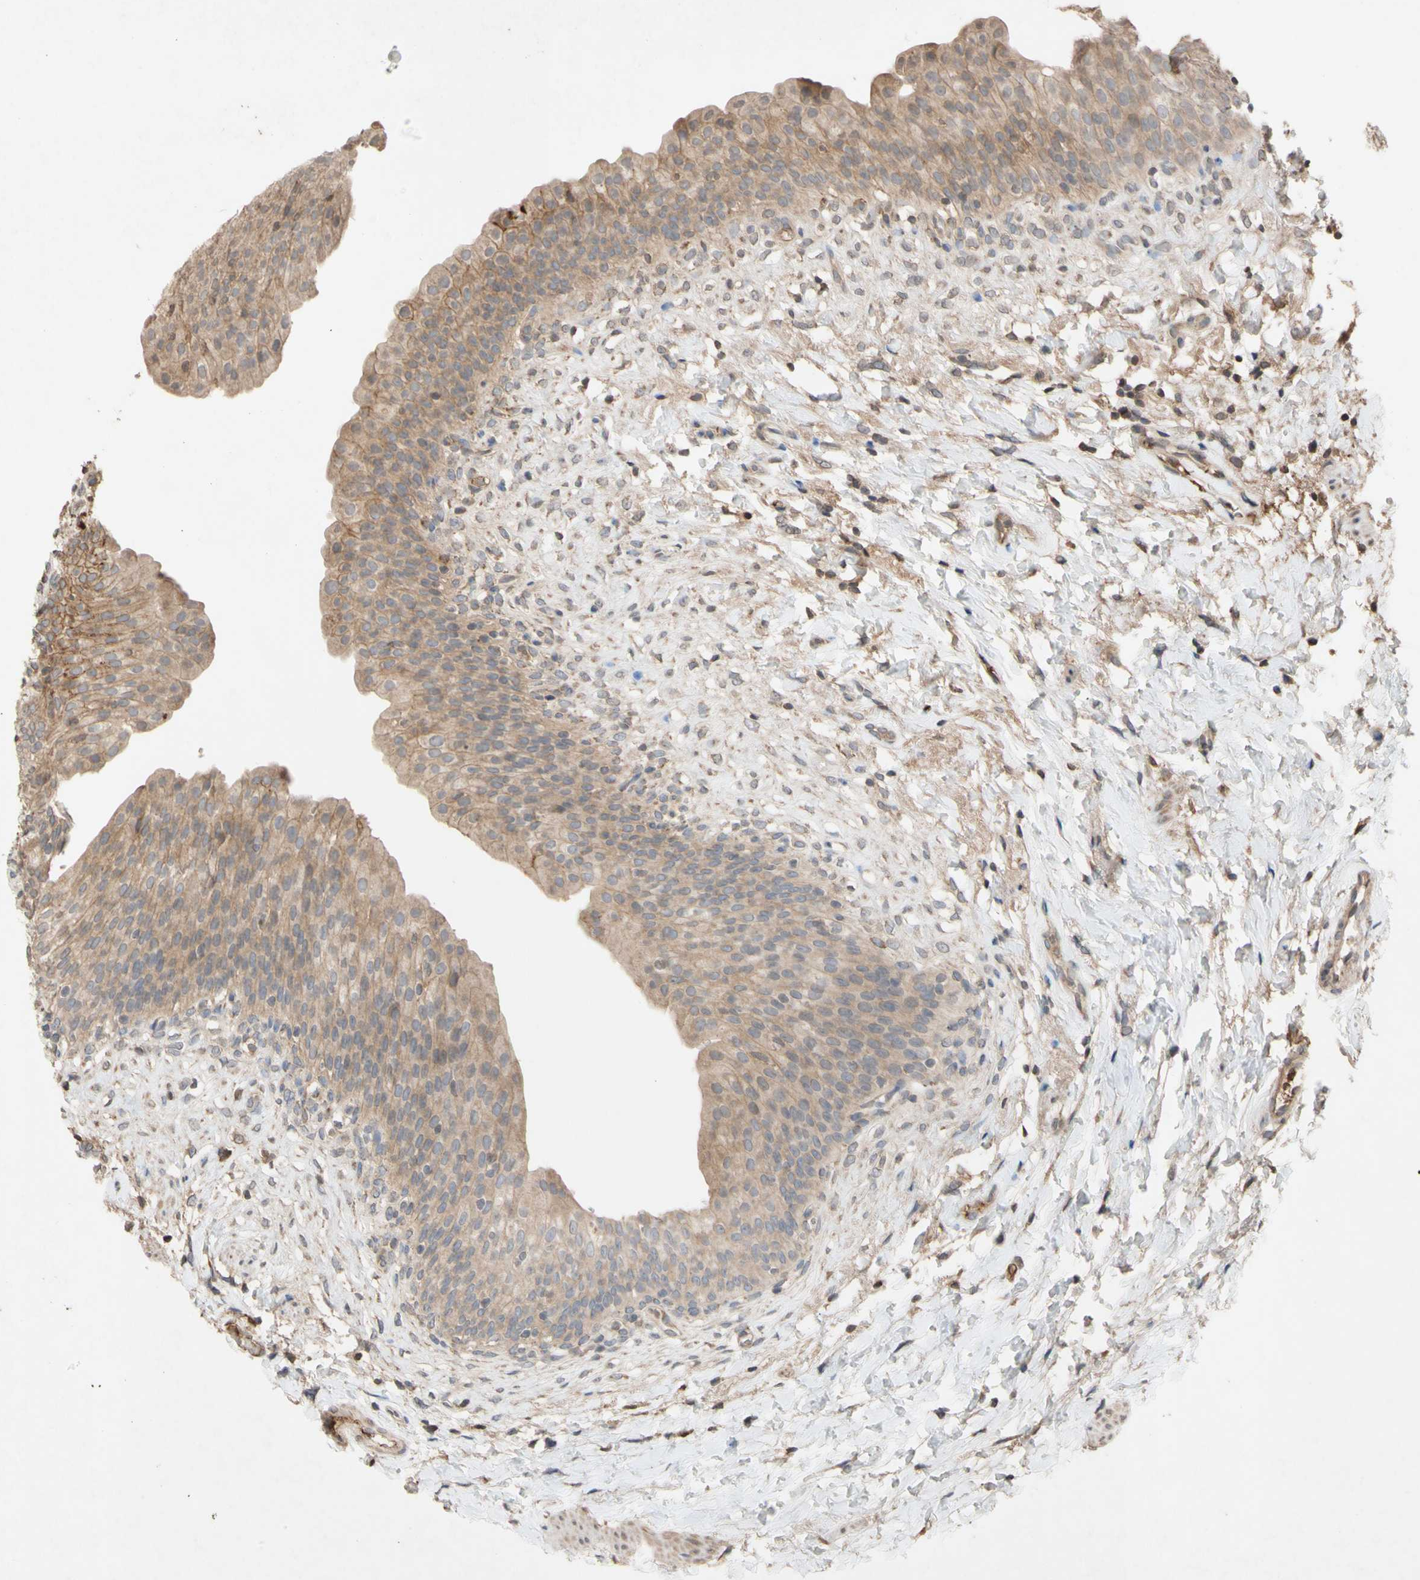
{"staining": {"intensity": "moderate", "quantity": ">75%", "location": "cytoplasmic/membranous"}, "tissue": "urinary bladder", "cell_type": "Urothelial cells", "image_type": "normal", "snomed": [{"axis": "morphology", "description": "Normal tissue, NOS"}, {"axis": "topography", "description": "Urinary bladder"}], "caption": "High-power microscopy captured an immunohistochemistry (IHC) histopathology image of unremarkable urinary bladder, revealing moderate cytoplasmic/membranous expression in approximately >75% of urothelial cells. (IHC, brightfield microscopy, high magnification).", "gene": "NECTIN3", "patient": {"sex": "female", "age": 79}}